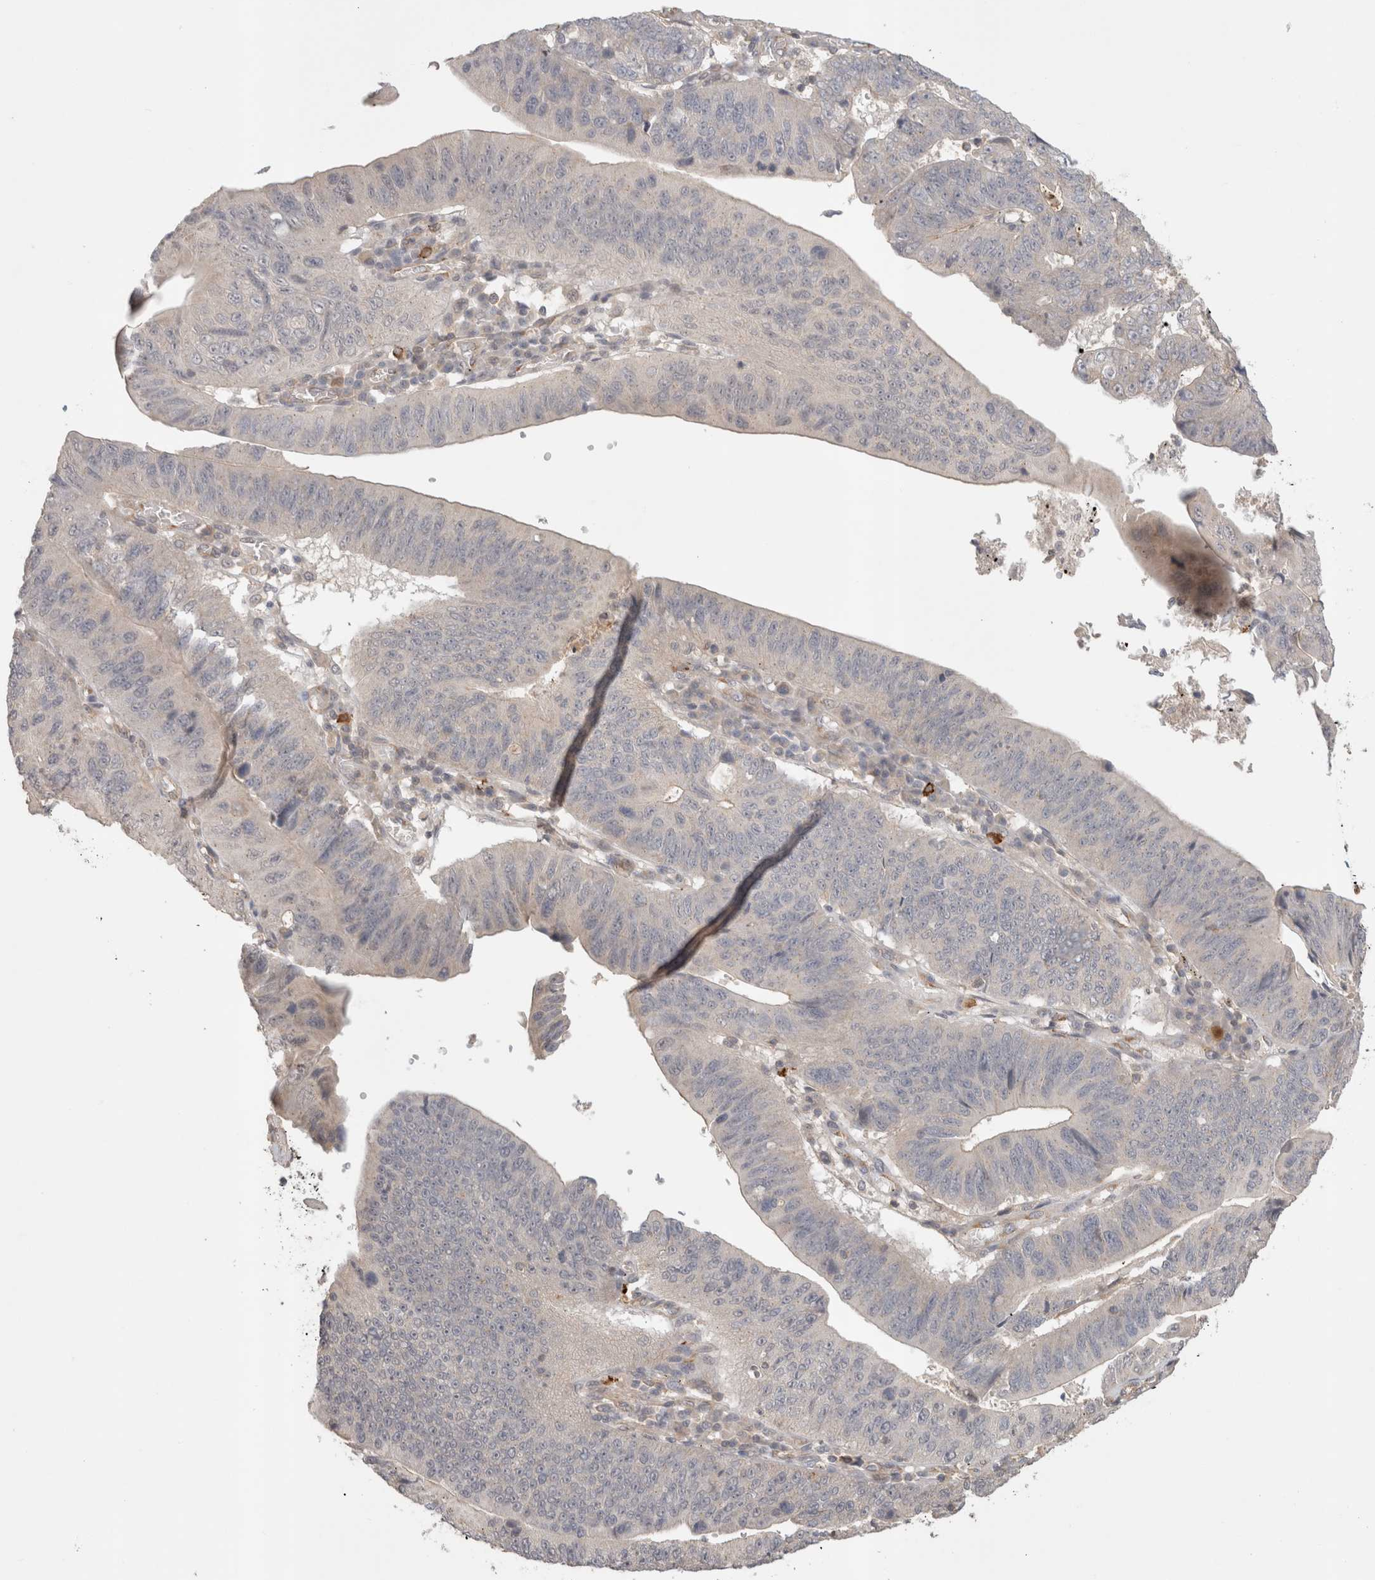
{"staining": {"intensity": "negative", "quantity": "none", "location": "none"}, "tissue": "stomach cancer", "cell_type": "Tumor cells", "image_type": "cancer", "snomed": [{"axis": "morphology", "description": "Adenocarcinoma, NOS"}, {"axis": "topography", "description": "Stomach"}], "caption": "A micrograph of adenocarcinoma (stomach) stained for a protein reveals no brown staining in tumor cells. Nuclei are stained in blue.", "gene": "HSPG2", "patient": {"sex": "male", "age": 59}}